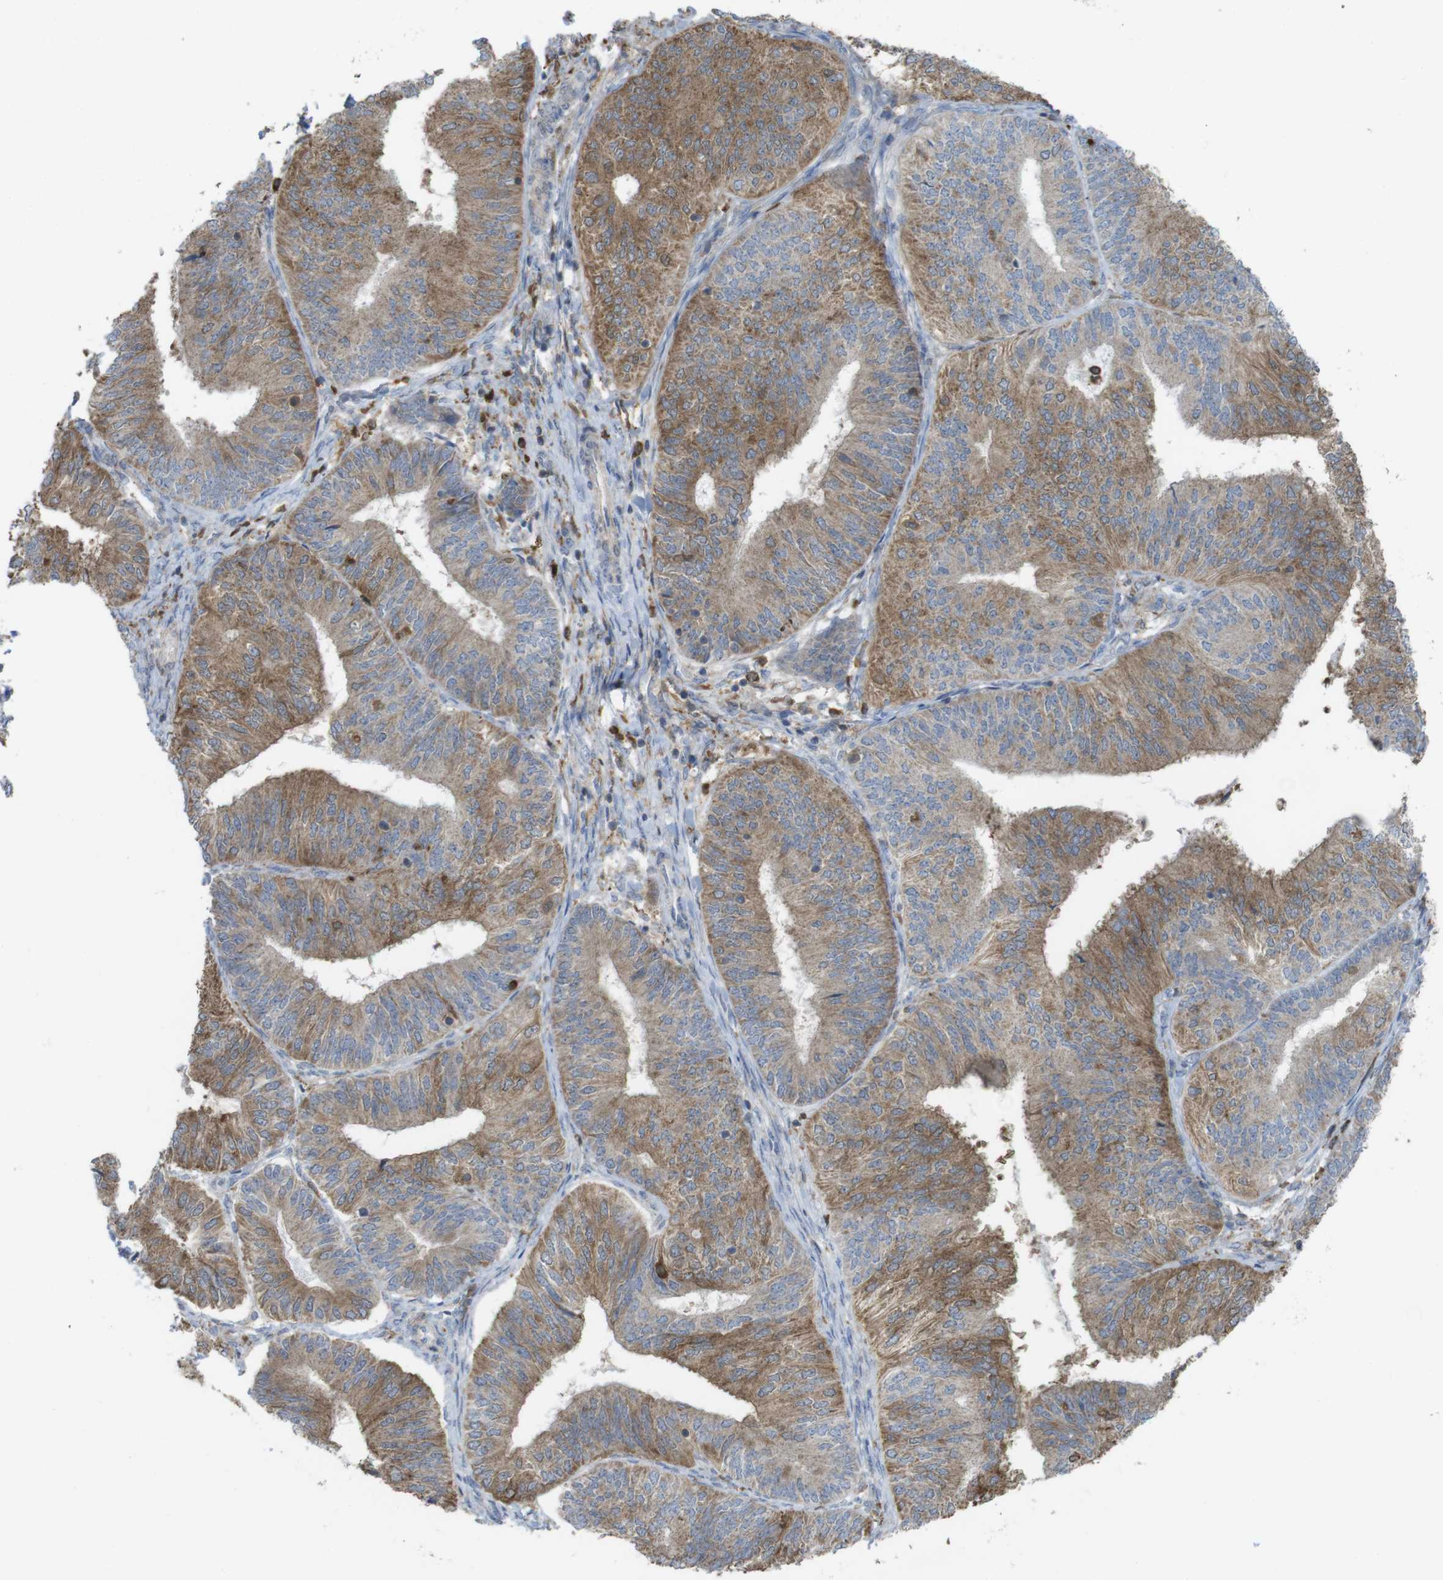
{"staining": {"intensity": "weak", "quantity": ">75%", "location": "cytoplasmic/membranous"}, "tissue": "endometrial cancer", "cell_type": "Tumor cells", "image_type": "cancer", "snomed": [{"axis": "morphology", "description": "Adenocarcinoma, NOS"}, {"axis": "topography", "description": "Endometrium"}], "caption": "A micrograph showing weak cytoplasmic/membranous positivity in approximately >75% of tumor cells in endometrial adenocarcinoma, as visualized by brown immunohistochemical staining.", "gene": "PRKCD", "patient": {"sex": "female", "age": 58}}